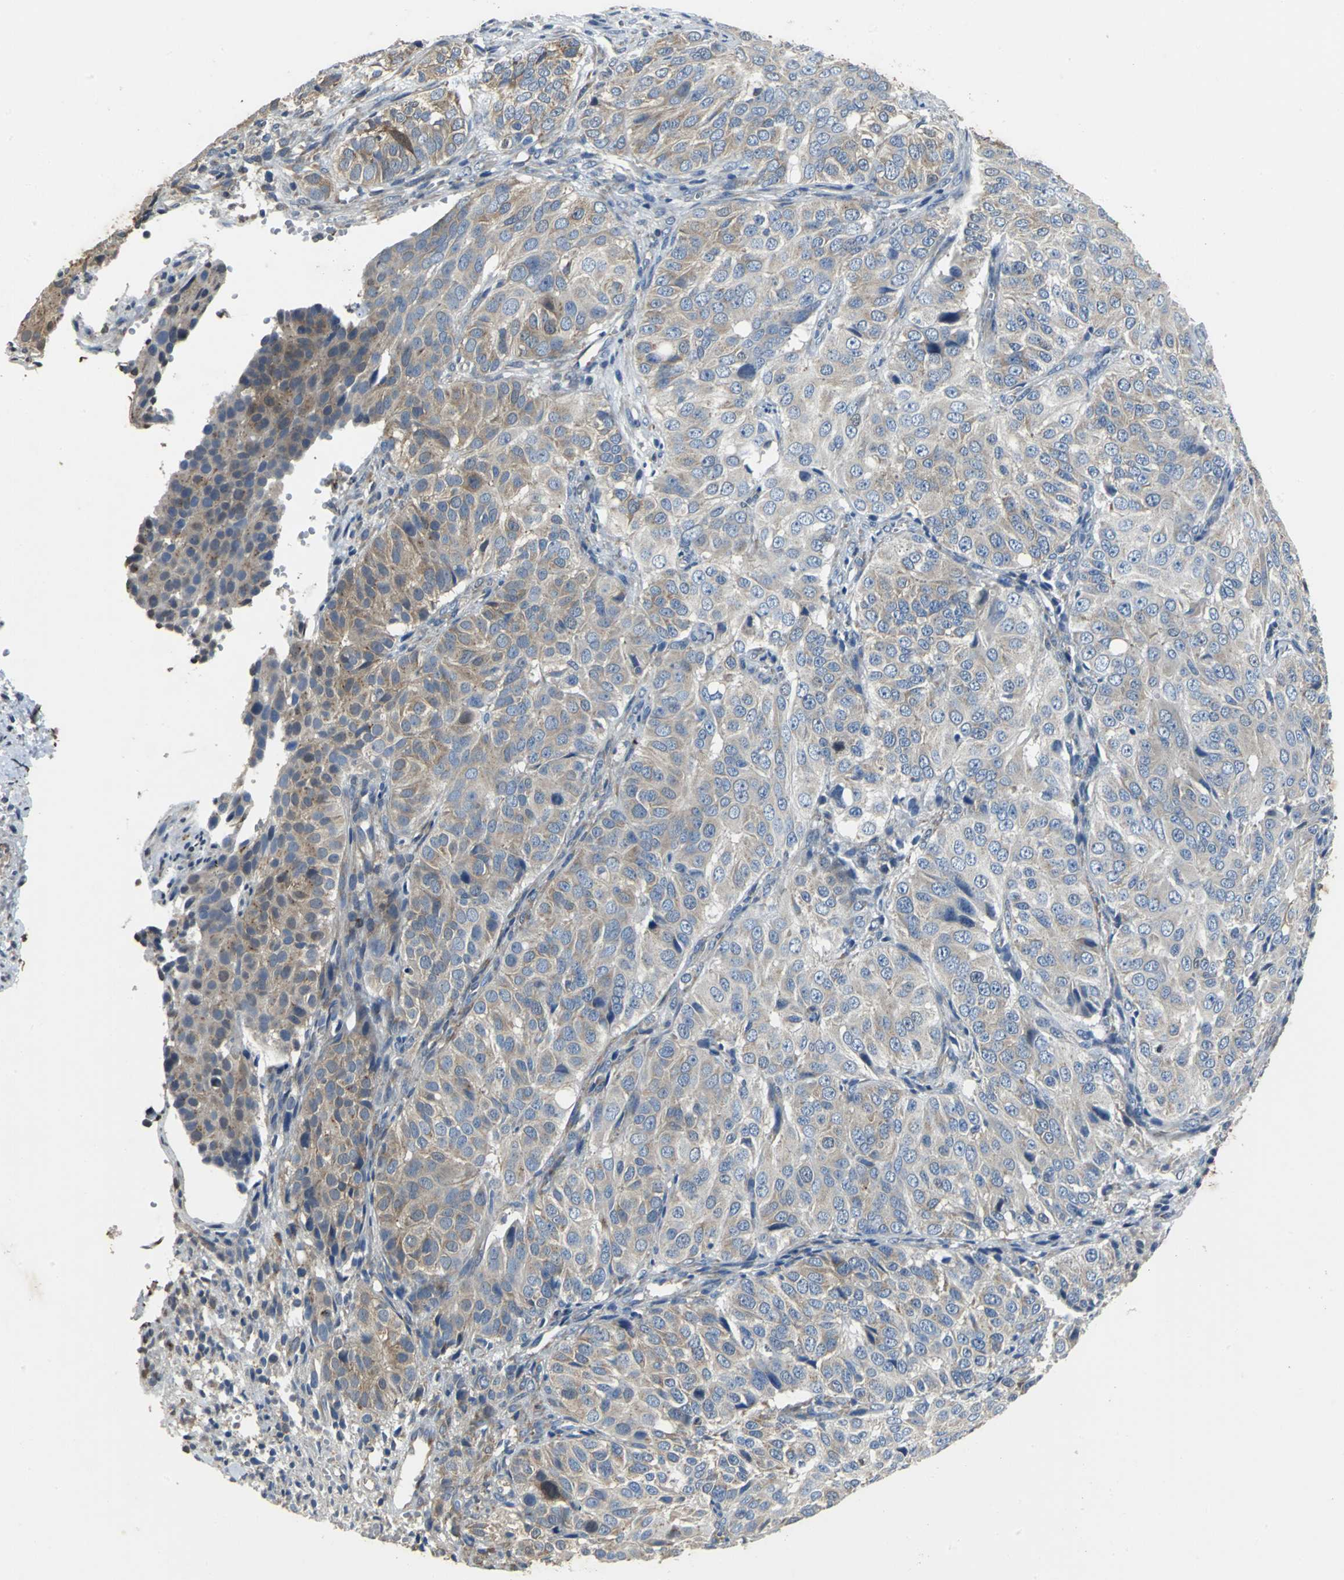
{"staining": {"intensity": "weak", "quantity": "25%-75%", "location": "cytoplasmic/membranous"}, "tissue": "ovarian cancer", "cell_type": "Tumor cells", "image_type": "cancer", "snomed": [{"axis": "morphology", "description": "Carcinoma, endometroid"}, {"axis": "topography", "description": "Ovary"}], "caption": "A histopathology image of ovarian cancer stained for a protein demonstrates weak cytoplasmic/membranous brown staining in tumor cells. (brown staining indicates protein expression, while blue staining denotes nuclei).", "gene": "EIF5A", "patient": {"sex": "female", "age": 51}}